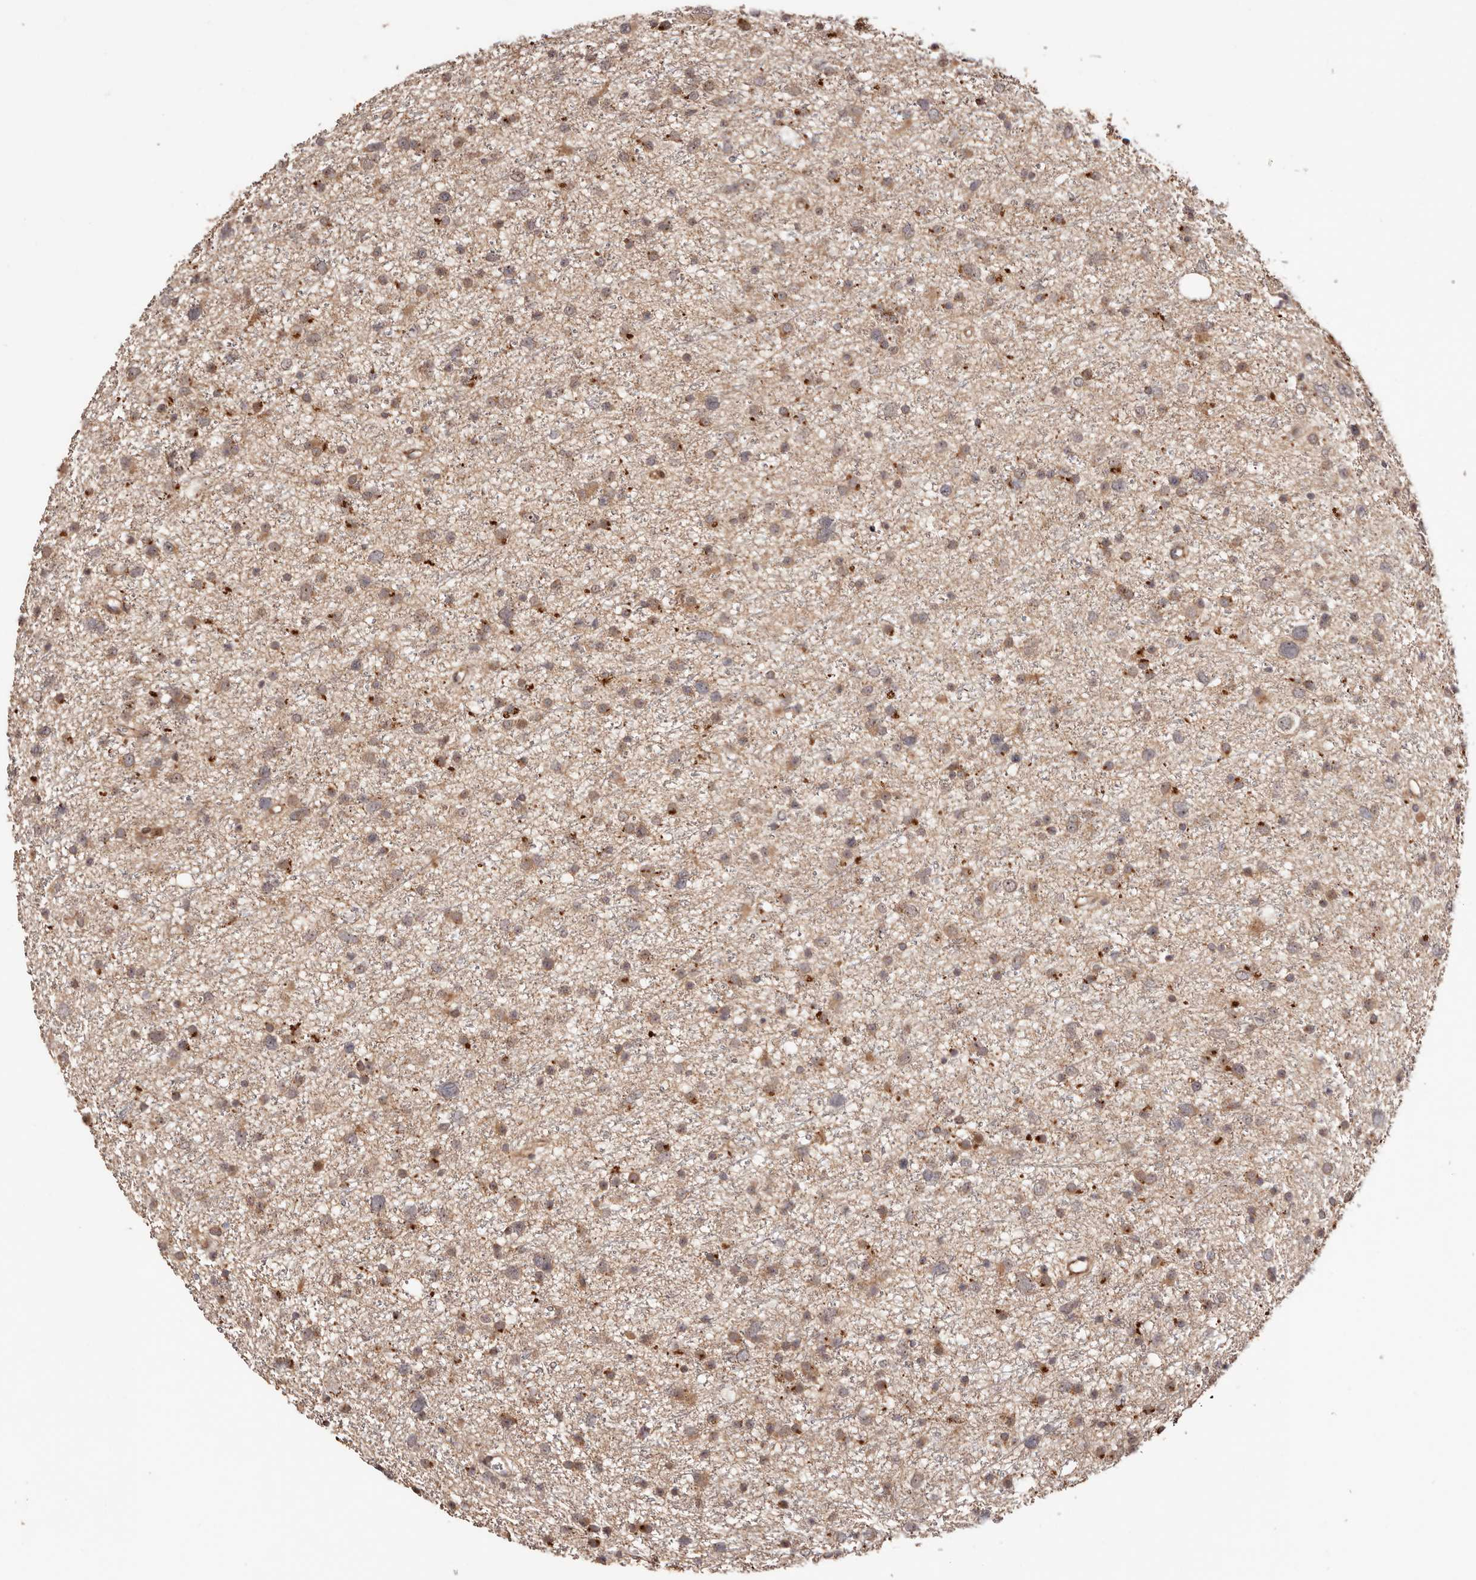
{"staining": {"intensity": "moderate", "quantity": ">75%", "location": "cytoplasmic/membranous"}, "tissue": "glioma", "cell_type": "Tumor cells", "image_type": "cancer", "snomed": [{"axis": "morphology", "description": "Glioma, malignant, Low grade"}, {"axis": "topography", "description": "Cerebral cortex"}], "caption": "Tumor cells demonstrate medium levels of moderate cytoplasmic/membranous expression in approximately >75% of cells in malignant glioma (low-grade).", "gene": "PTPN22", "patient": {"sex": "female", "age": 39}}